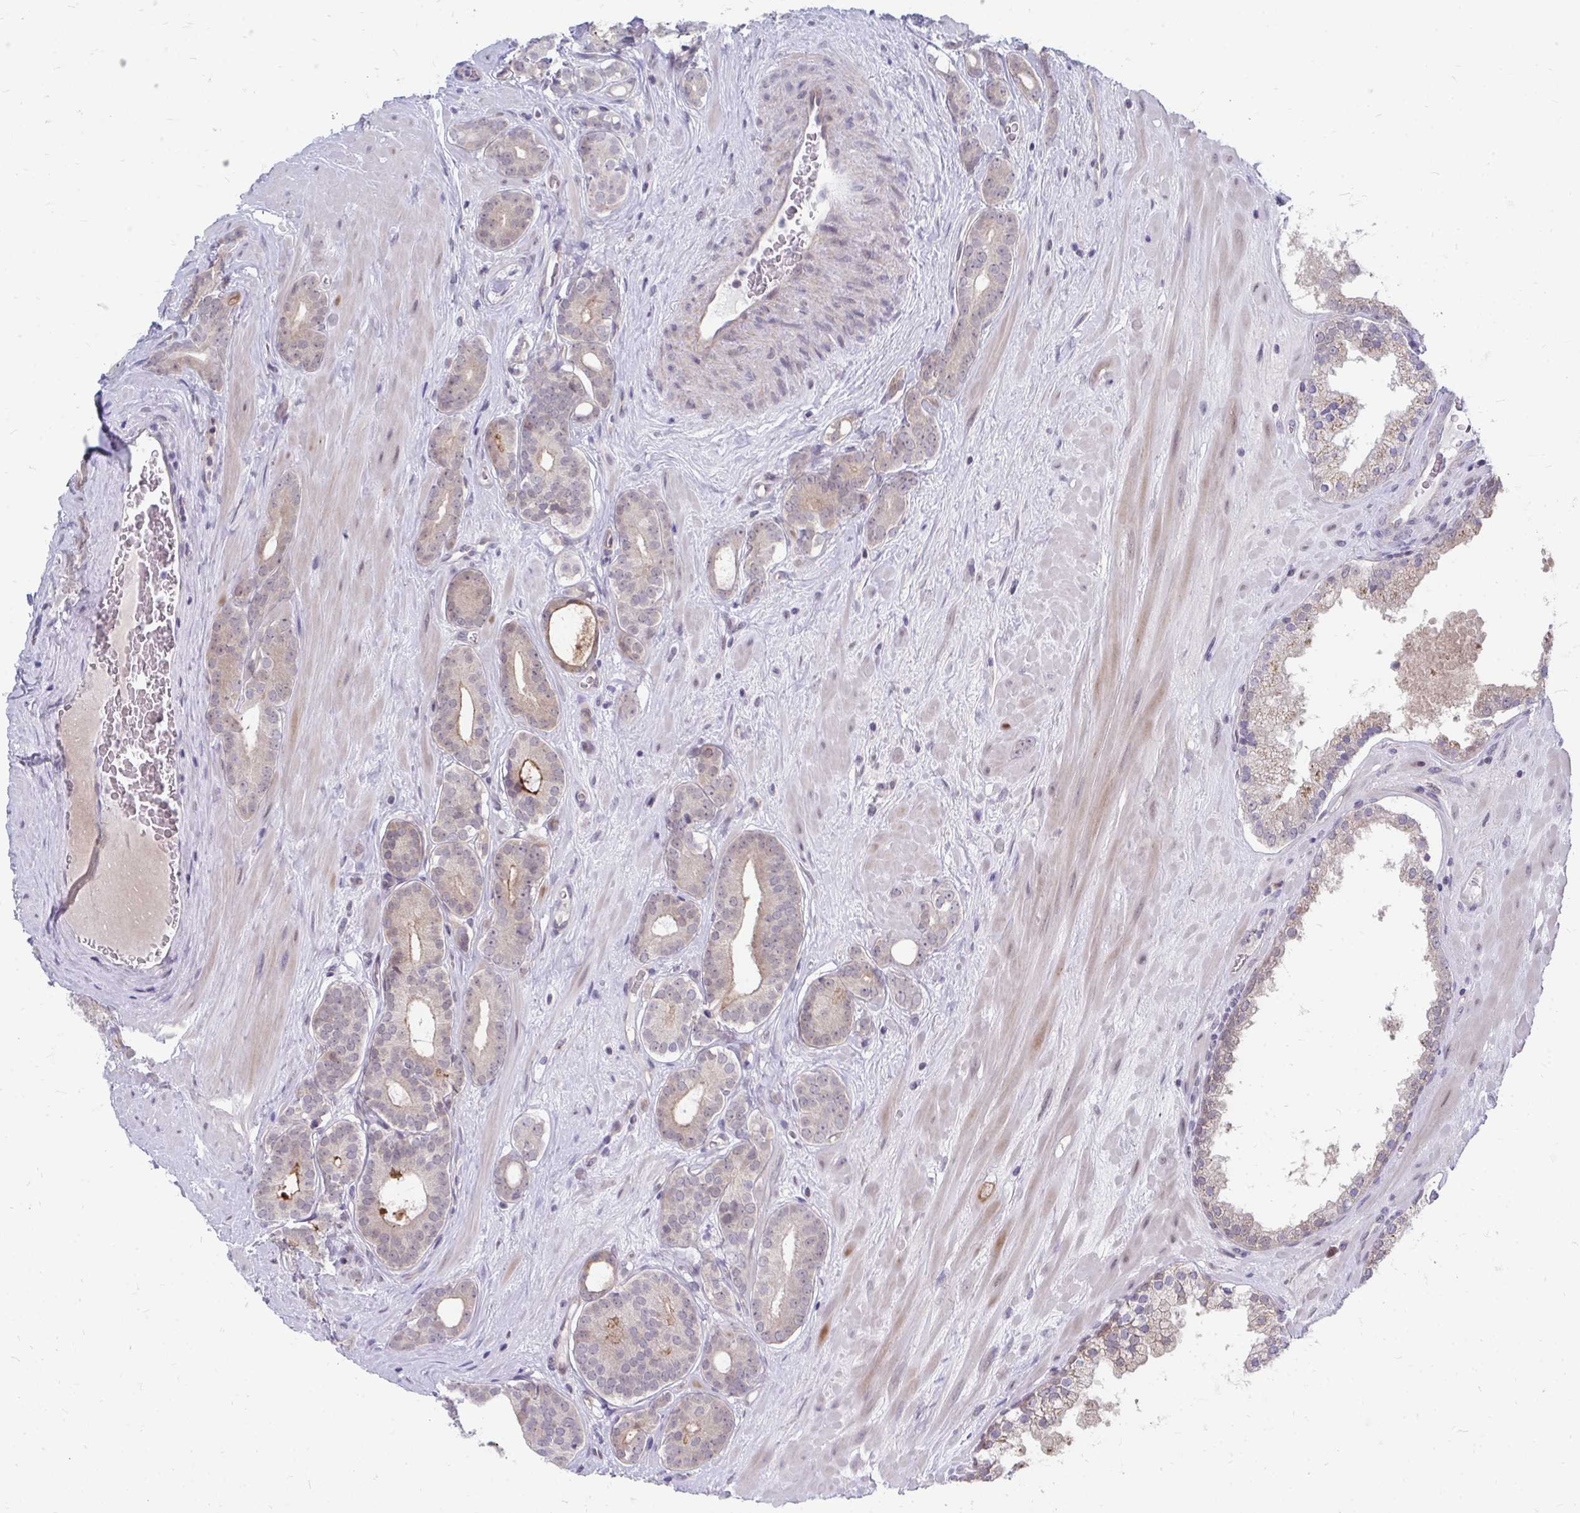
{"staining": {"intensity": "weak", "quantity": "<25%", "location": "cytoplasmic/membranous"}, "tissue": "prostate cancer", "cell_type": "Tumor cells", "image_type": "cancer", "snomed": [{"axis": "morphology", "description": "Adenocarcinoma, High grade"}, {"axis": "topography", "description": "Prostate"}], "caption": "This is a histopathology image of immunohistochemistry (IHC) staining of prostate cancer (high-grade adenocarcinoma), which shows no staining in tumor cells. Brightfield microscopy of immunohistochemistry stained with DAB (brown) and hematoxylin (blue), captured at high magnification.", "gene": "MROH8", "patient": {"sex": "male", "age": 66}}